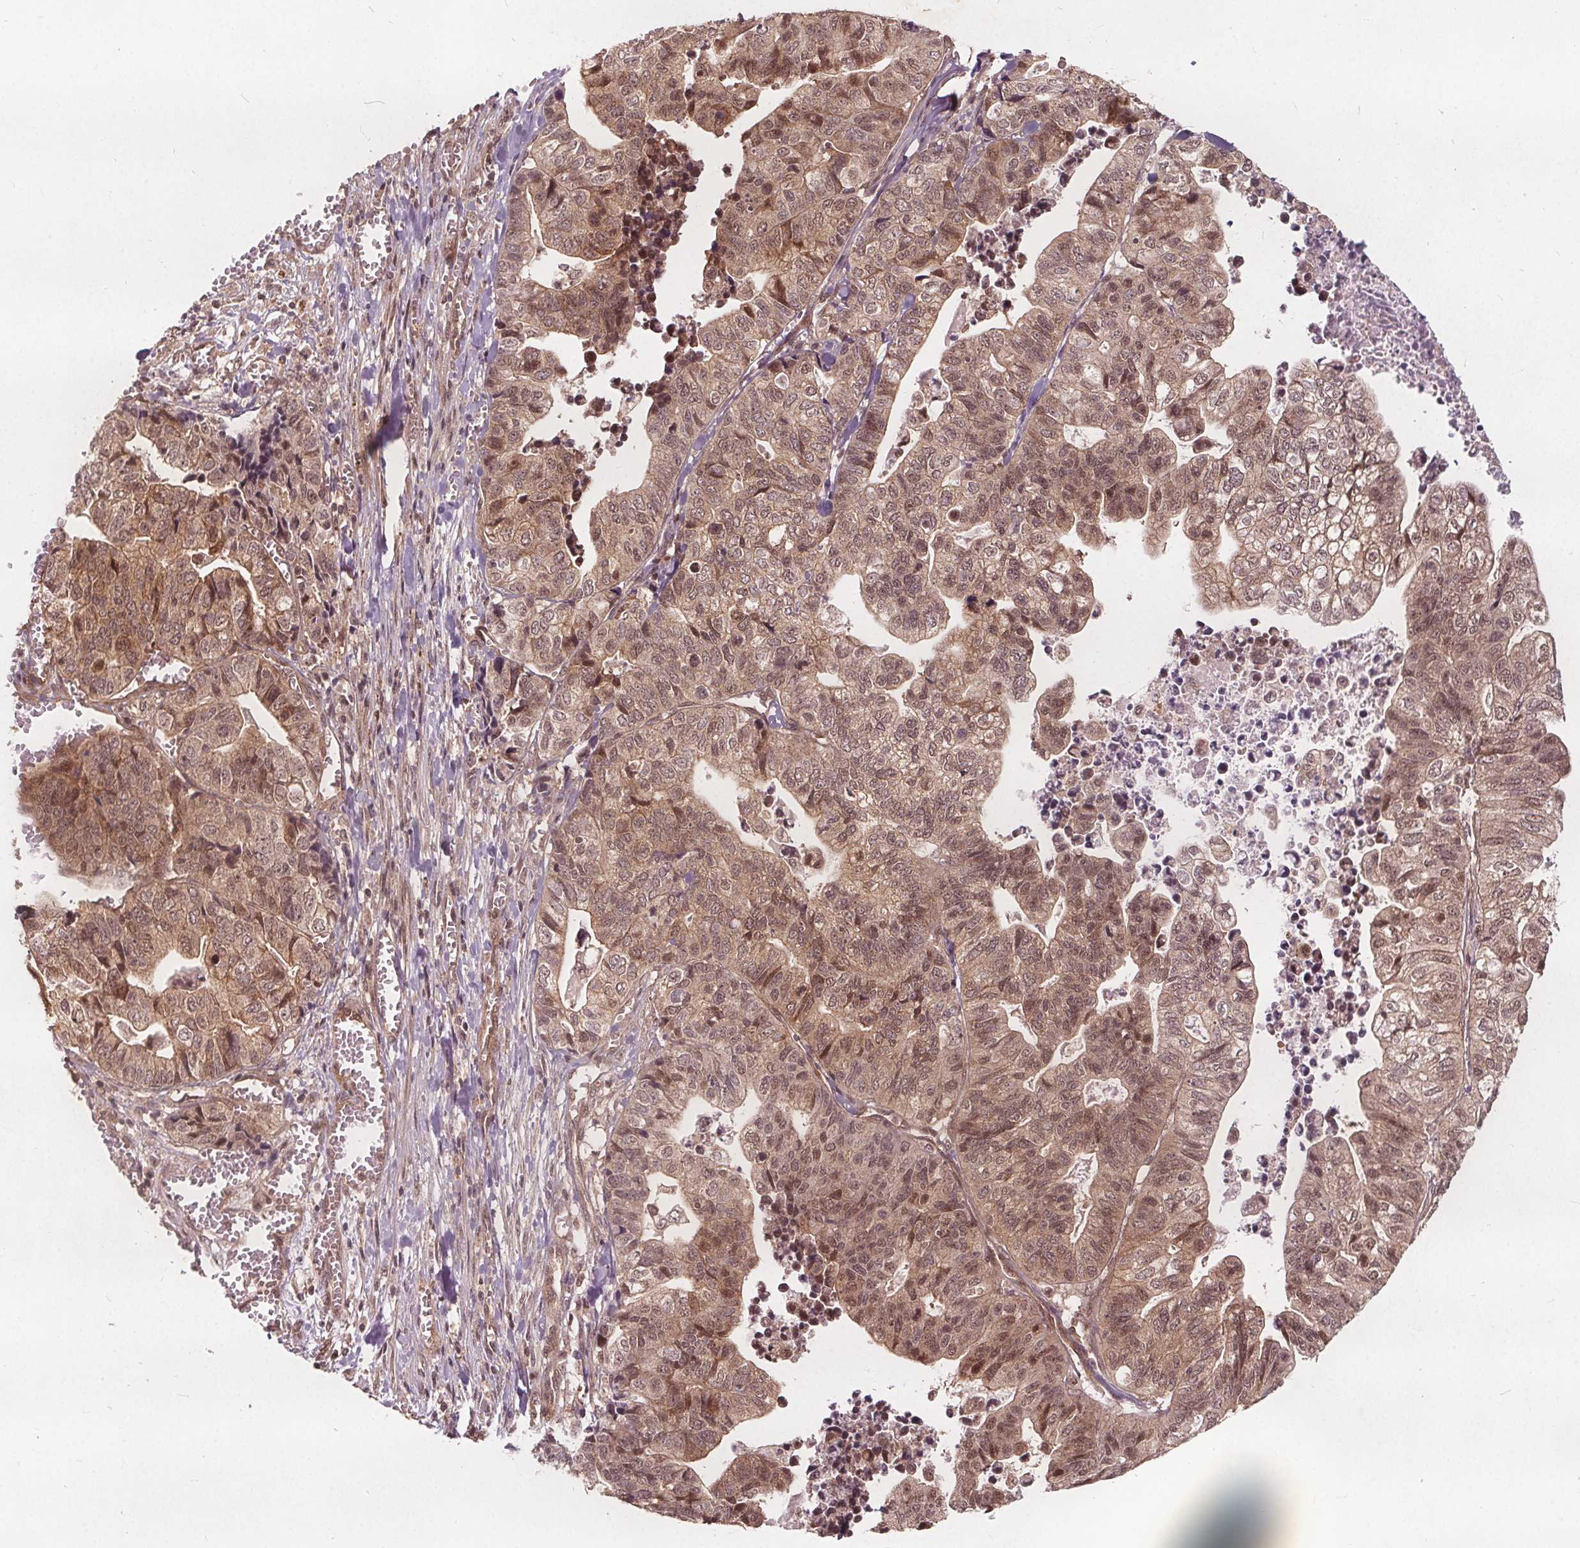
{"staining": {"intensity": "moderate", "quantity": ">75%", "location": "cytoplasmic/membranous,nuclear"}, "tissue": "stomach cancer", "cell_type": "Tumor cells", "image_type": "cancer", "snomed": [{"axis": "morphology", "description": "Adenocarcinoma, NOS"}, {"axis": "topography", "description": "Stomach, upper"}], "caption": "Stomach adenocarcinoma was stained to show a protein in brown. There is medium levels of moderate cytoplasmic/membranous and nuclear staining in approximately >75% of tumor cells. The protein of interest is shown in brown color, while the nuclei are stained blue.", "gene": "PPP1CB", "patient": {"sex": "female", "age": 67}}